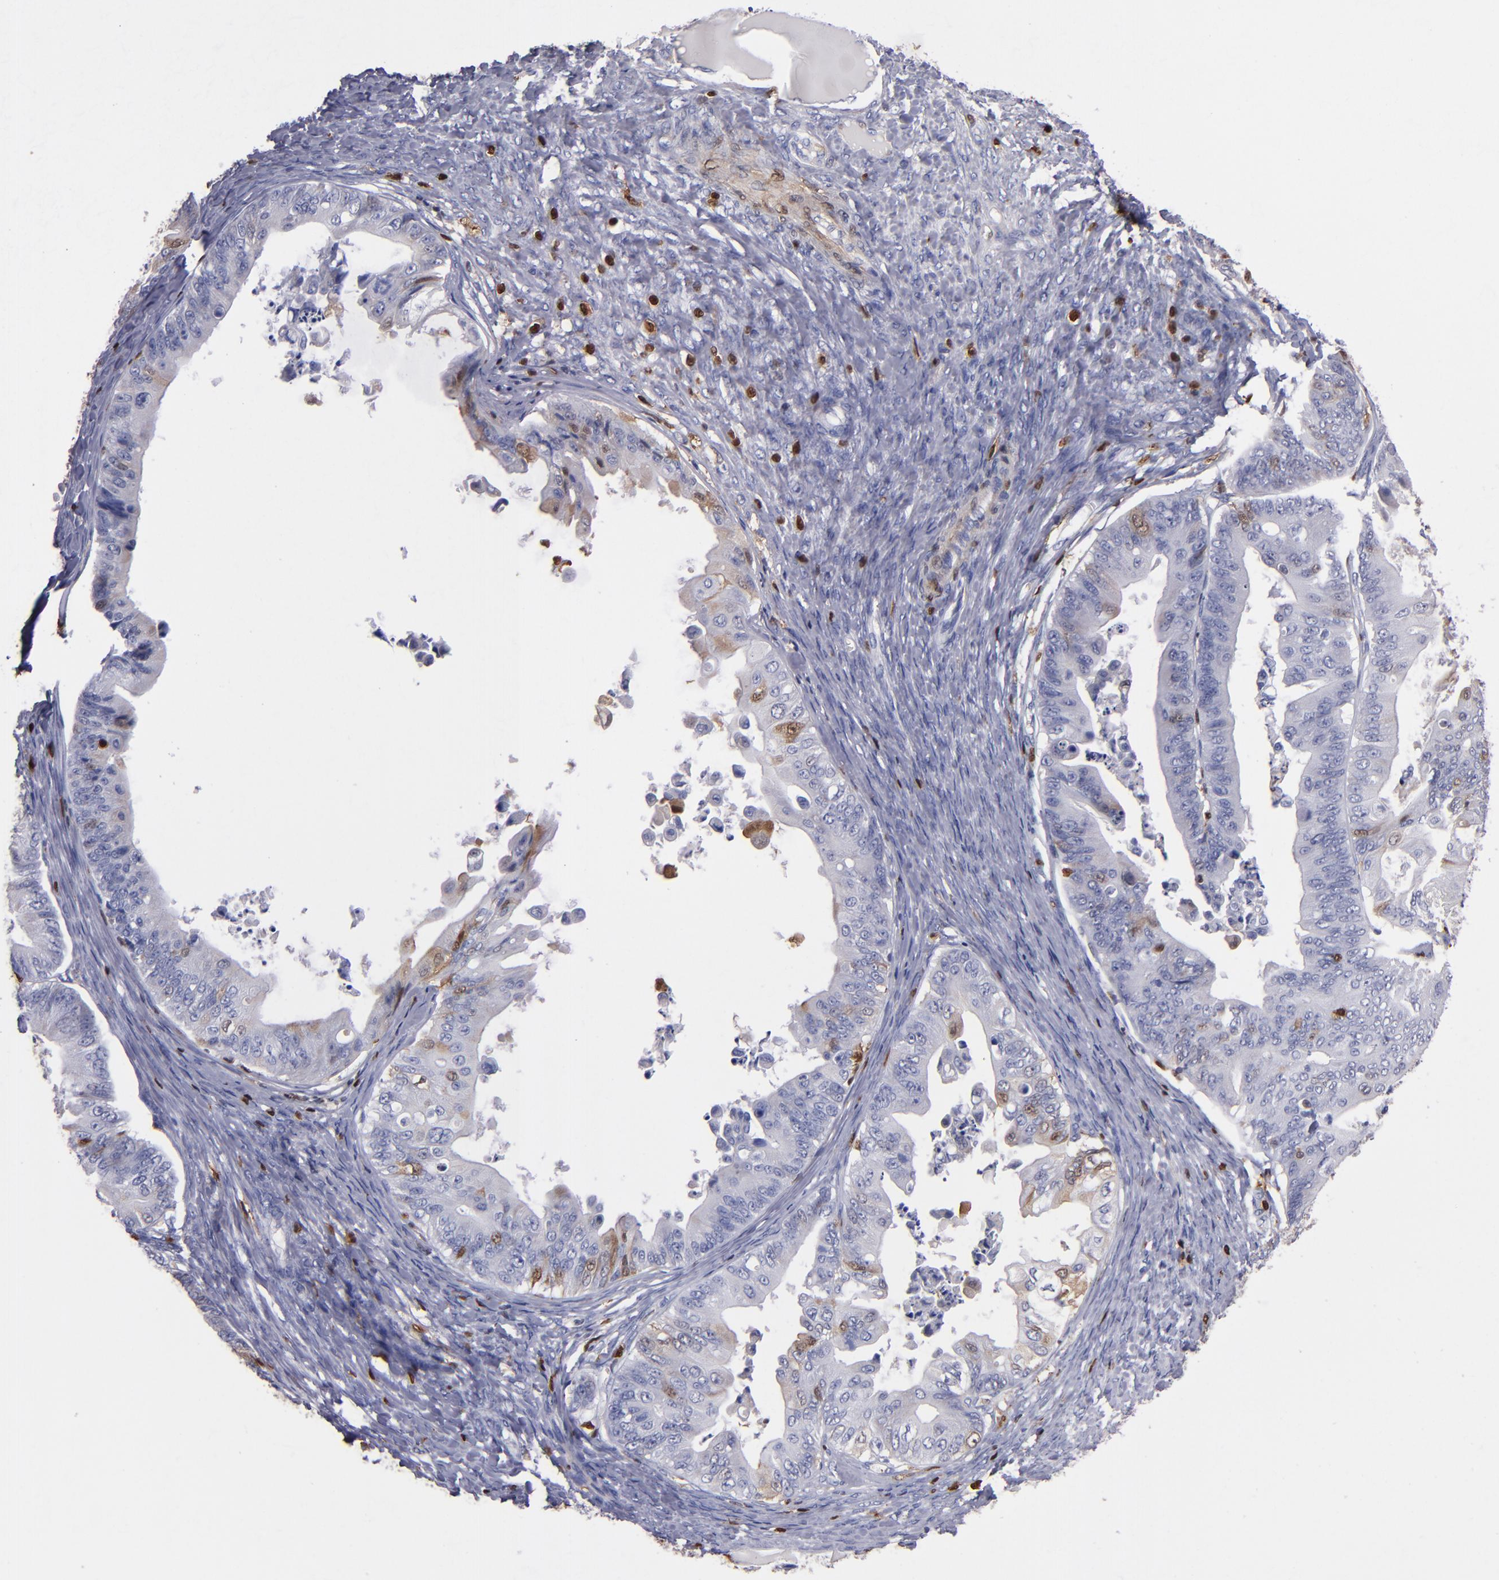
{"staining": {"intensity": "moderate", "quantity": "<25%", "location": "cytoplasmic/membranous,nuclear"}, "tissue": "ovarian cancer", "cell_type": "Tumor cells", "image_type": "cancer", "snomed": [{"axis": "morphology", "description": "Cystadenocarcinoma, mucinous, NOS"}, {"axis": "topography", "description": "Ovary"}], "caption": "A low amount of moderate cytoplasmic/membranous and nuclear expression is seen in approximately <25% of tumor cells in ovarian cancer (mucinous cystadenocarcinoma) tissue.", "gene": "S100A4", "patient": {"sex": "female", "age": 37}}